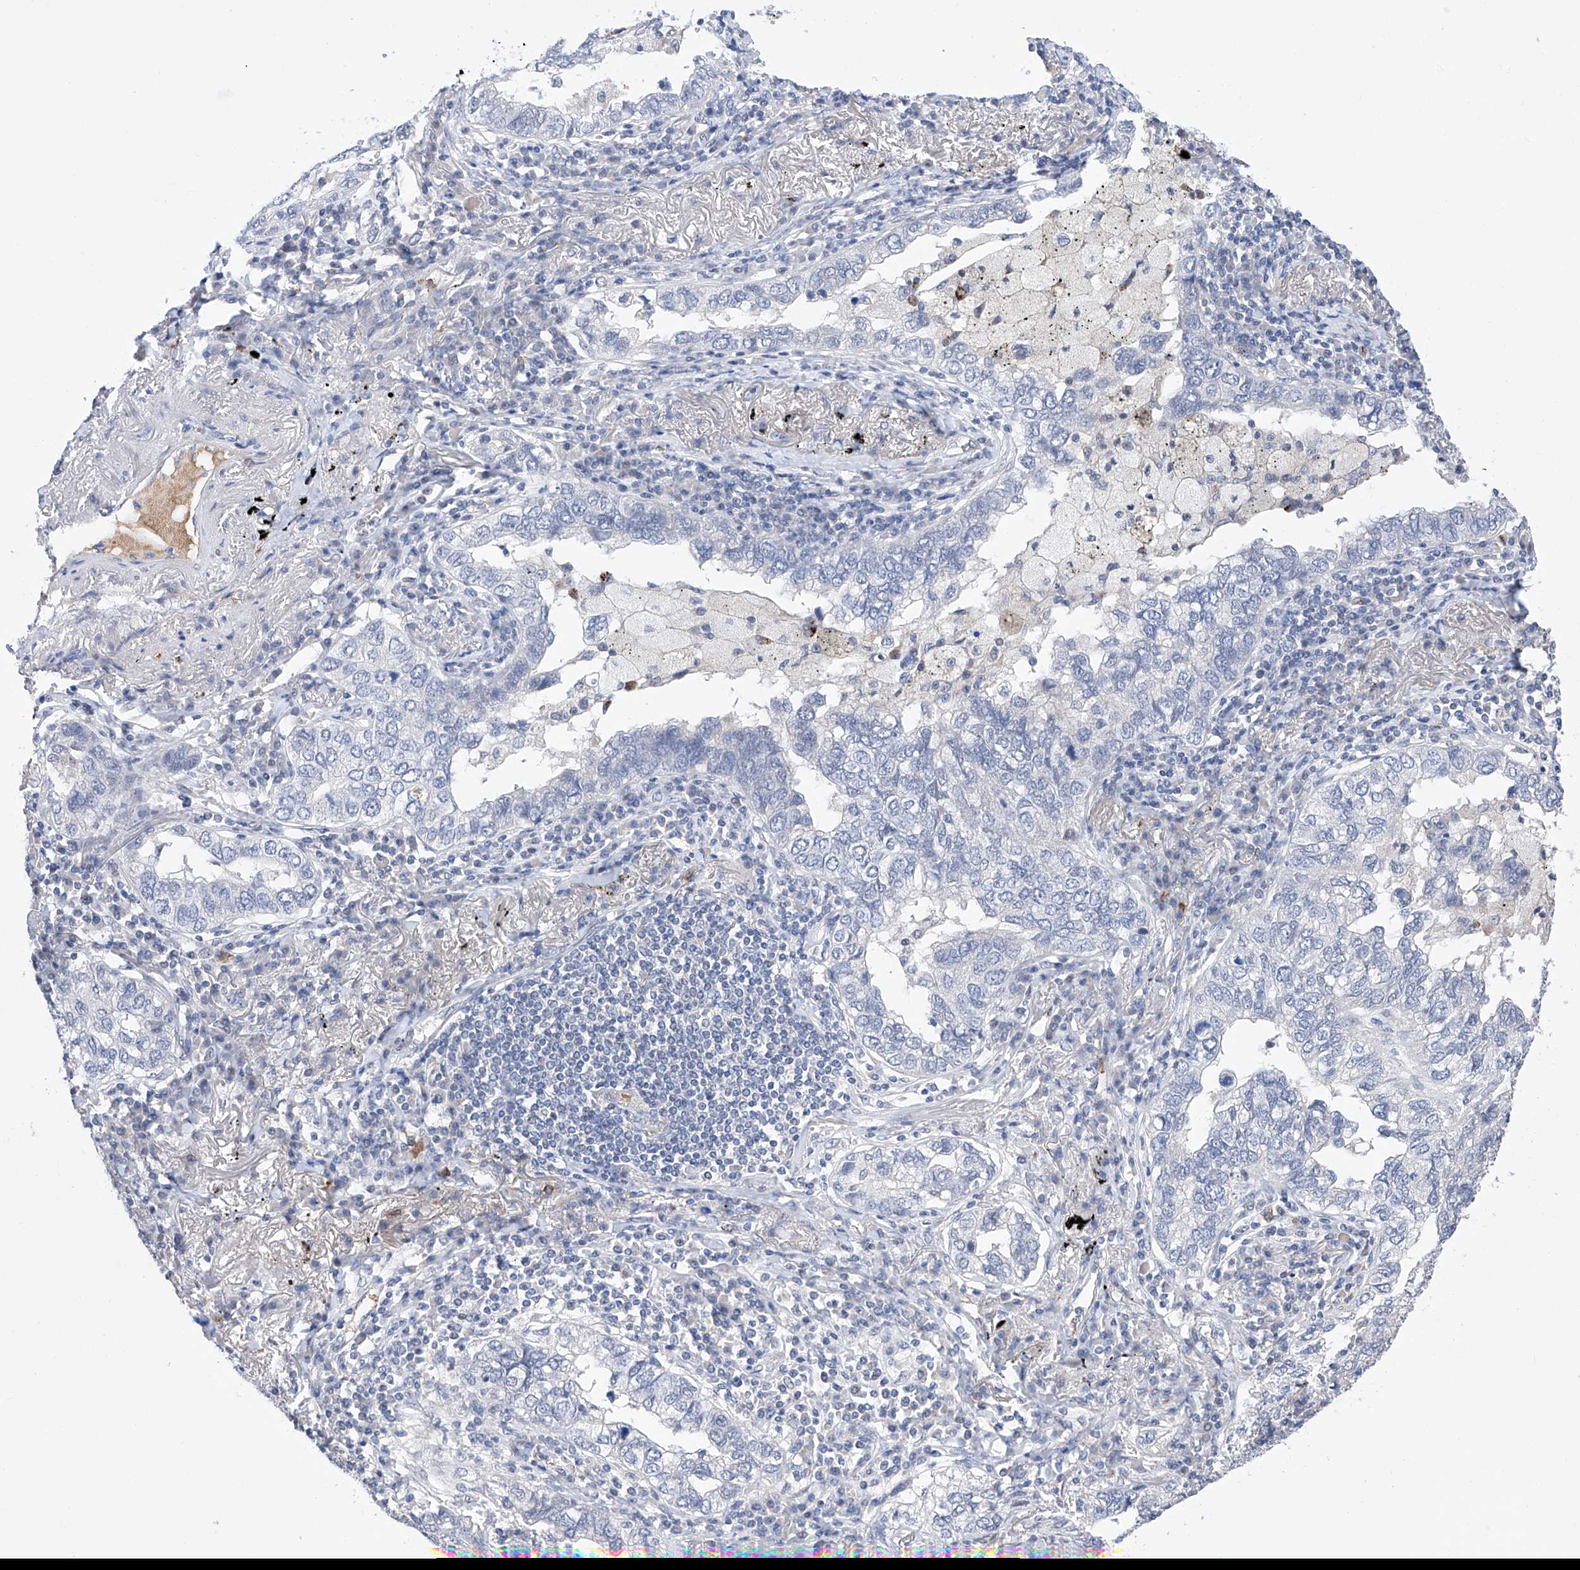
{"staining": {"intensity": "negative", "quantity": "none", "location": "none"}, "tissue": "lung cancer", "cell_type": "Tumor cells", "image_type": "cancer", "snomed": [{"axis": "morphology", "description": "Adenocarcinoma, NOS"}, {"axis": "topography", "description": "Lung"}], "caption": "IHC photomicrograph of neoplastic tissue: adenocarcinoma (lung) stained with DAB (3,3'-diaminobenzidine) demonstrates no significant protein expression in tumor cells. (IHC, brightfield microscopy, high magnification).", "gene": "AFG1L", "patient": {"sex": "male", "age": 65}}